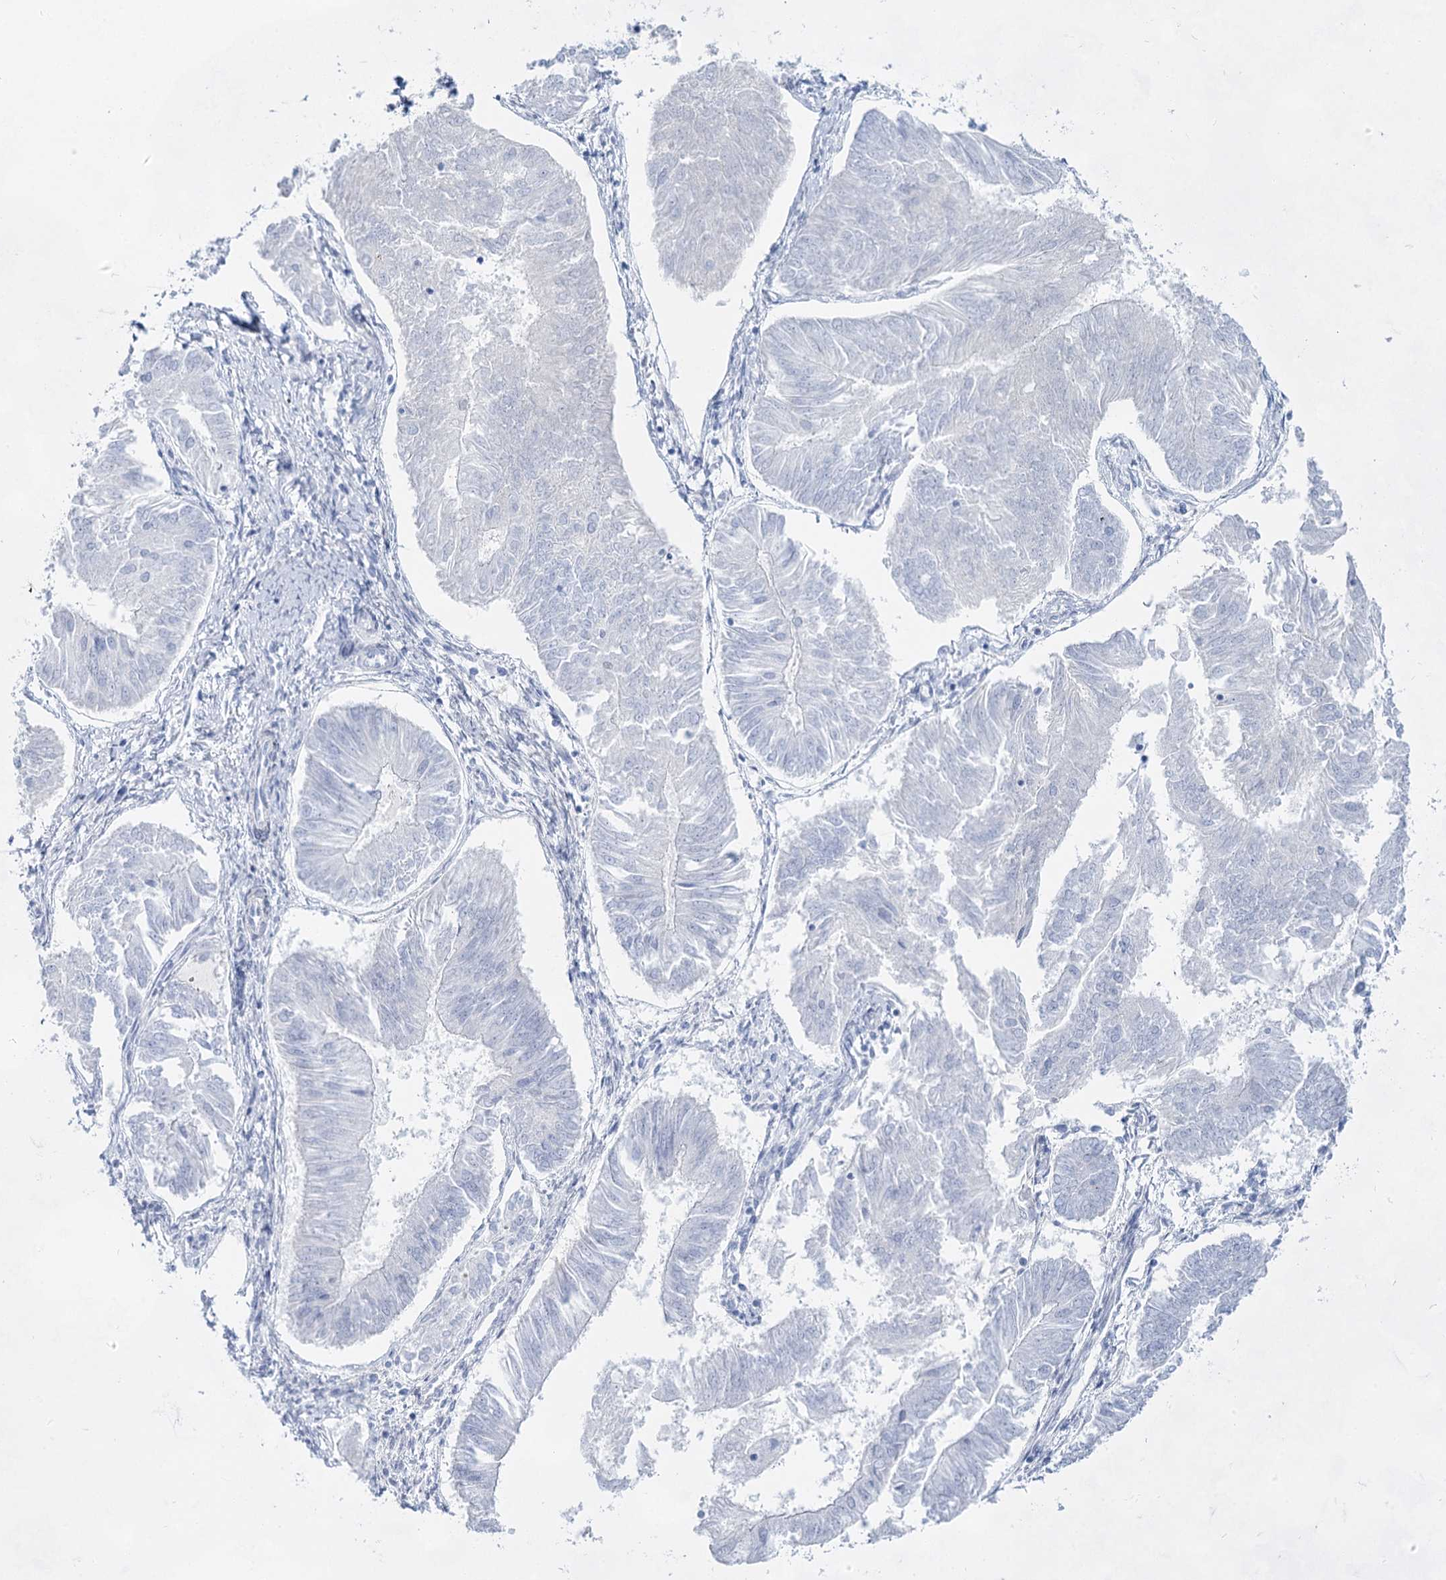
{"staining": {"intensity": "negative", "quantity": "none", "location": "none"}, "tissue": "endometrial cancer", "cell_type": "Tumor cells", "image_type": "cancer", "snomed": [{"axis": "morphology", "description": "Adenocarcinoma, NOS"}, {"axis": "topography", "description": "Endometrium"}], "caption": "The image reveals no significant staining in tumor cells of endometrial cancer.", "gene": "ACRV1", "patient": {"sex": "female", "age": 58}}